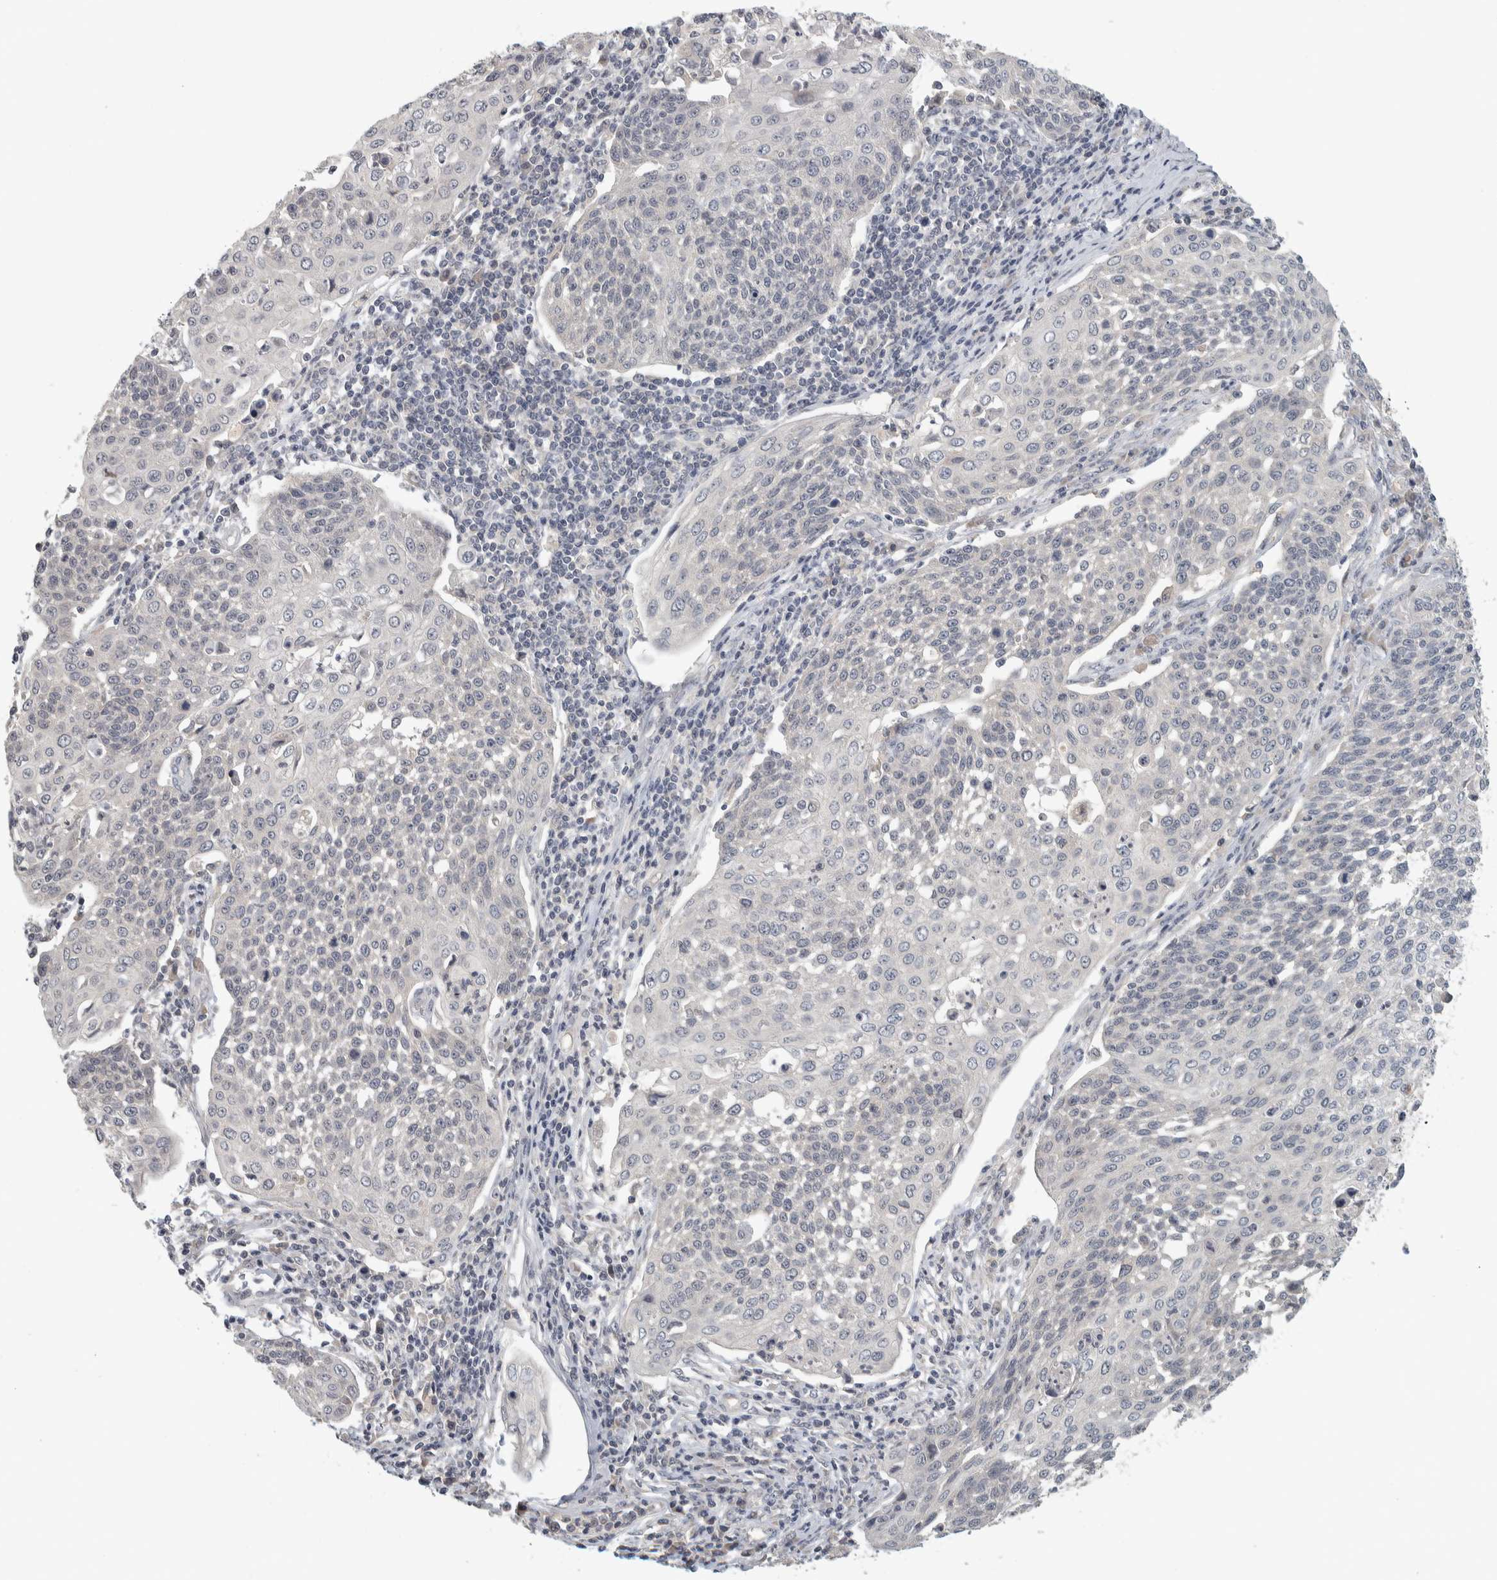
{"staining": {"intensity": "negative", "quantity": "none", "location": "none"}, "tissue": "cervical cancer", "cell_type": "Tumor cells", "image_type": "cancer", "snomed": [{"axis": "morphology", "description": "Squamous cell carcinoma, NOS"}, {"axis": "topography", "description": "Cervix"}], "caption": "A histopathology image of squamous cell carcinoma (cervical) stained for a protein exhibits no brown staining in tumor cells. (DAB IHC with hematoxylin counter stain).", "gene": "AFP", "patient": {"sex": "female", "age": 34}}